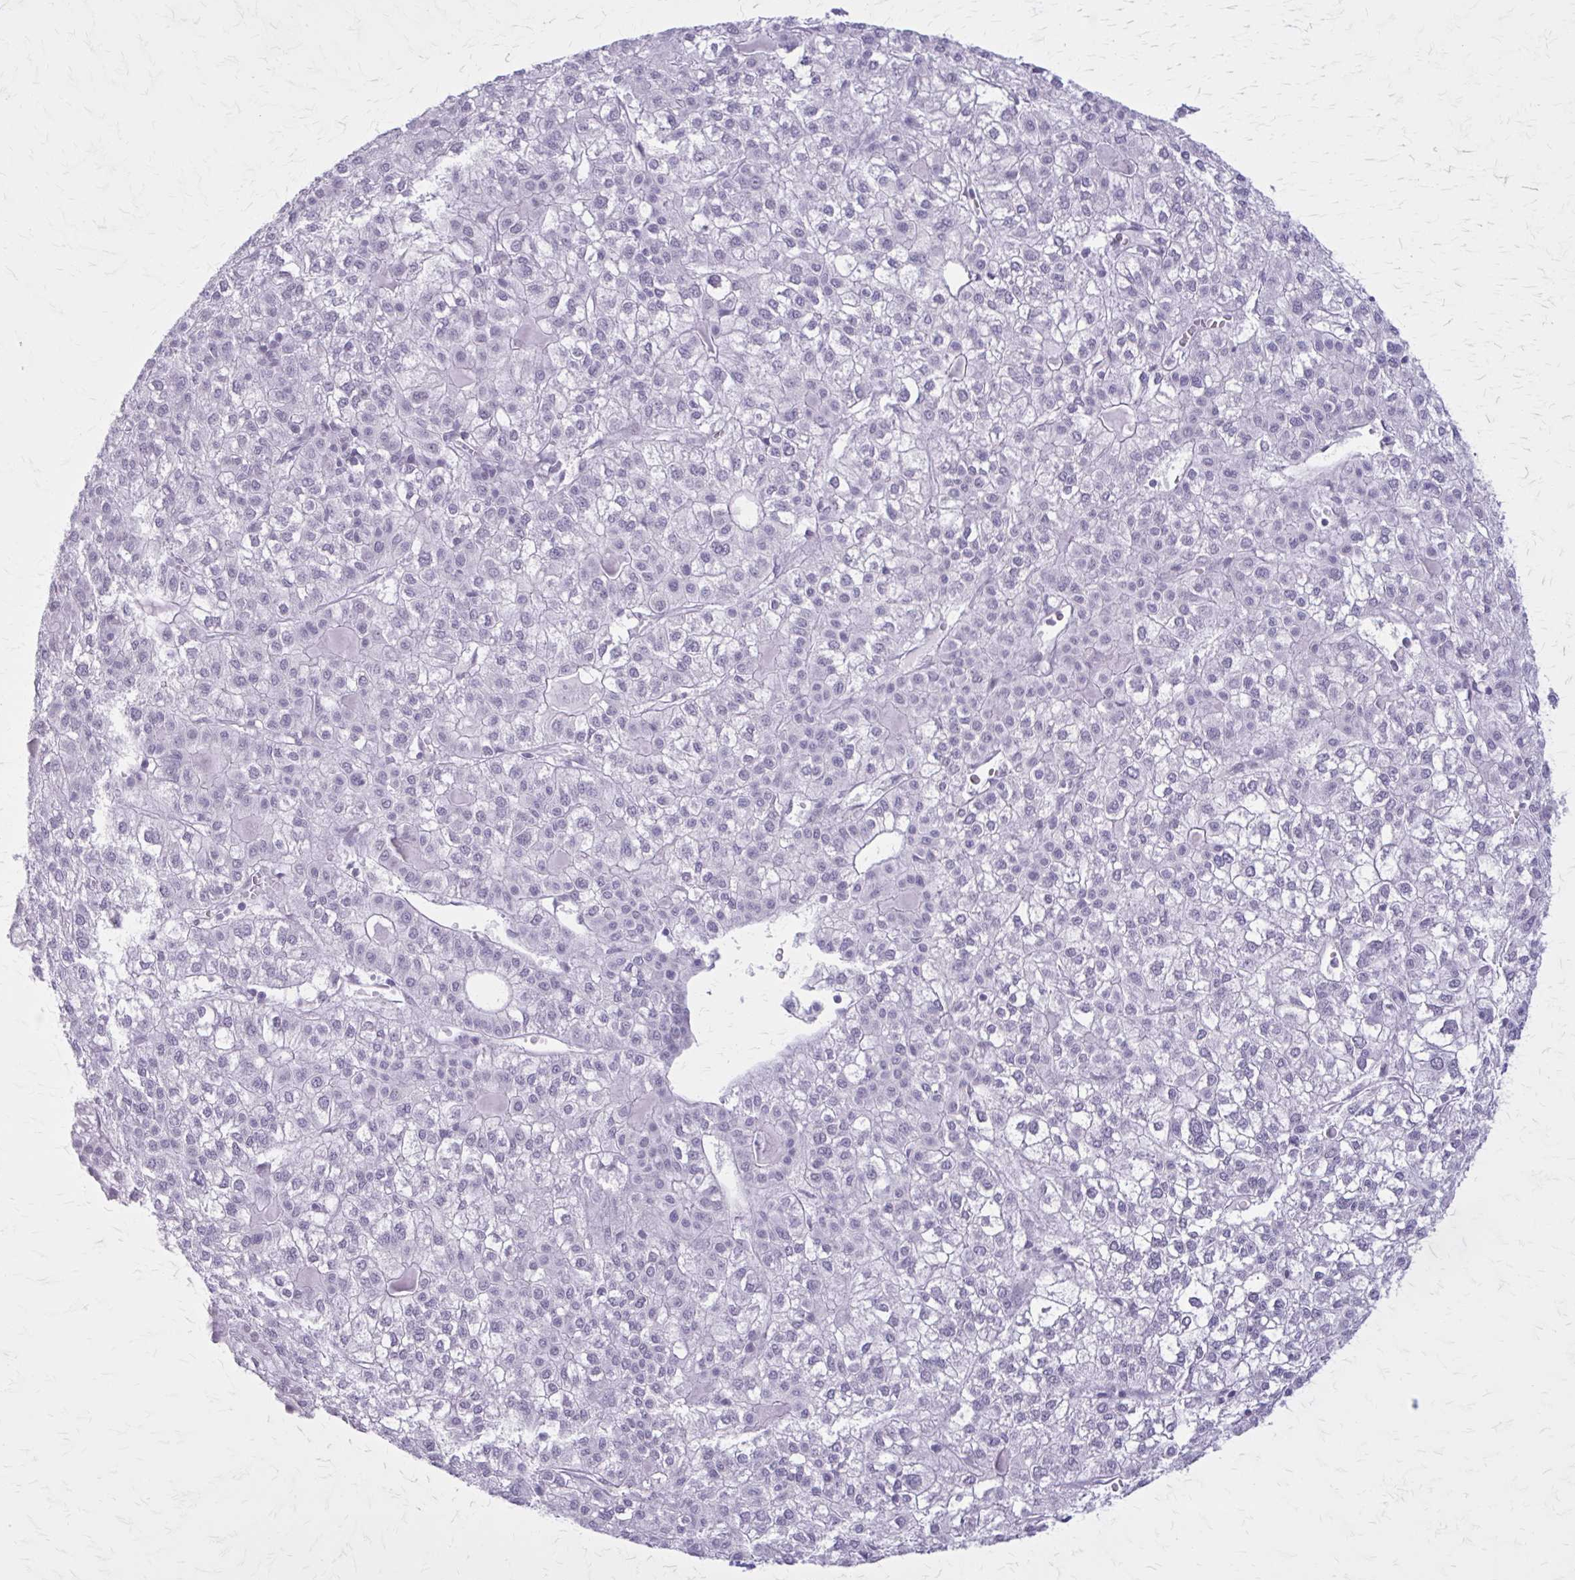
{"staining": {"intensity": "negative", "quantity": "none", "location": "none"}, "tissue": "liver cancer", "cell_type": "Tumor cells", "image_type": "cancer", "snomed": [{"axis": "morphology", "description": "Carcinoma, Hepatocellular, NOS"}, {"axis": "topography", "description": "Liver"}], "caption": "High power microscopy photomicrograph of an immunohistochemistry (IHC) photomicrograph of liver cancer, revealing no significant staining in tumor cells. (DAB immunohistochemistry (IHC), high magnification).", "gene": "GAD1", "patient": {"sex": "female", "age": 43}}